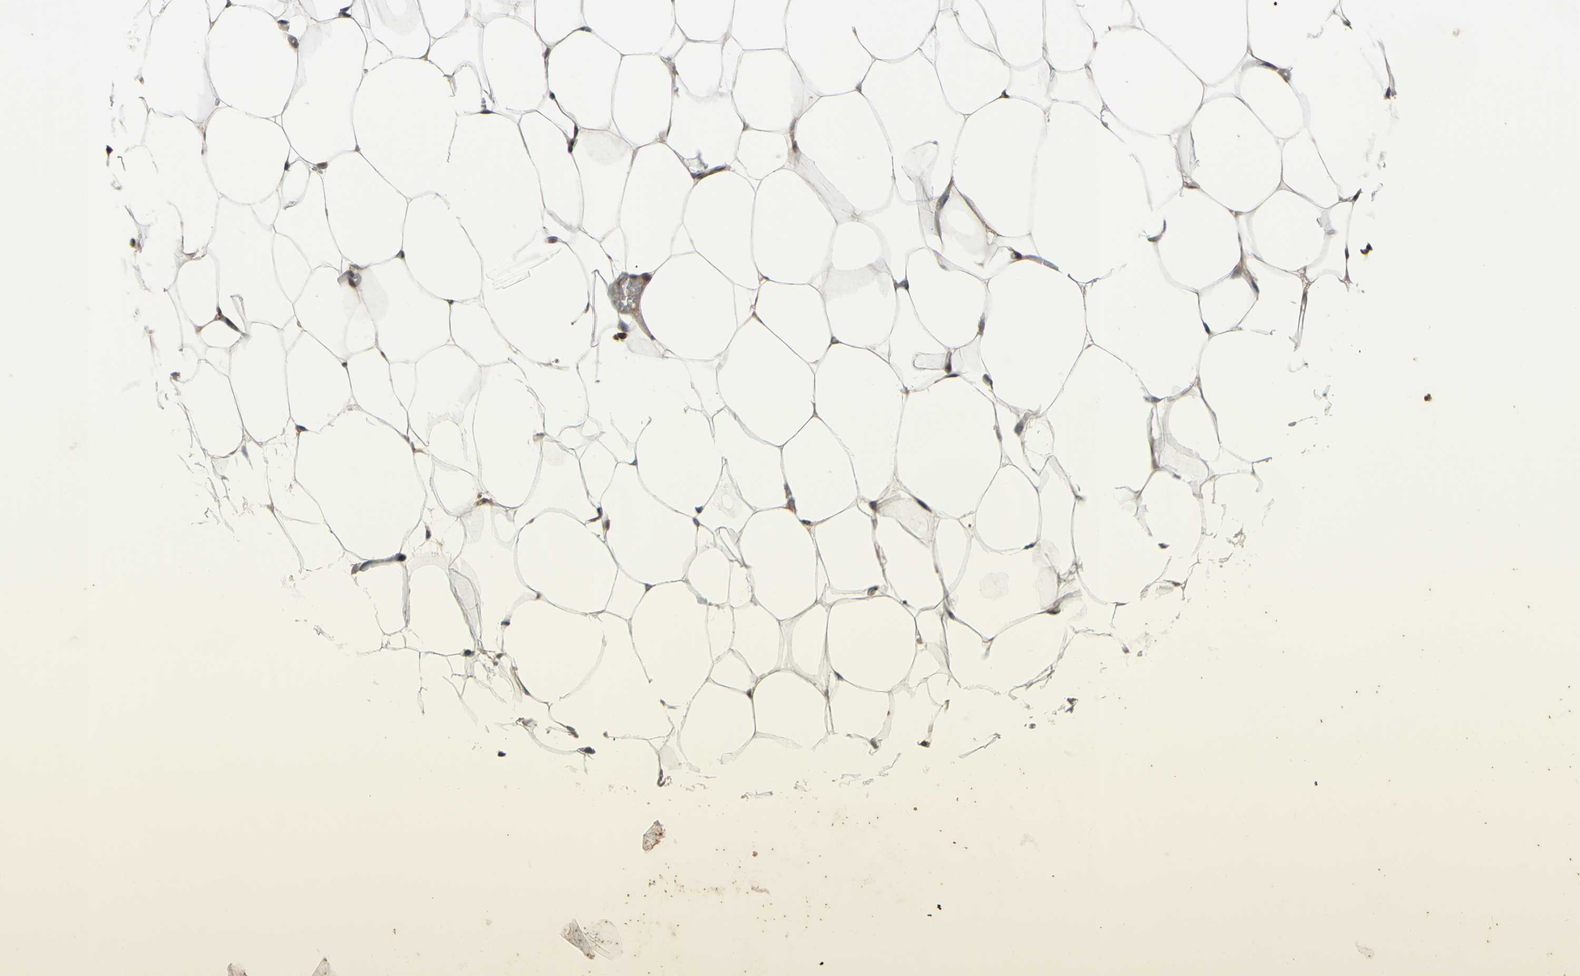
{"staining": {"intensity": "moderate", "quantity": "25%-75%", "location": "cytoplasmic/membranous"}, "tissue": "adipose tissue", "cell_type": "Adipocytes", "image_type": "normal", "snomed": [{"axis": "morphology", "description": "Normal tissue, NOS"}, {"axis": "topography", "description": "Breast"}, {"axis": "topography", "description": "Adipose tissue"}], "caption": "IHC staining of benign adipose tissue, which reveals medium levels of moderate cytoplasmic/membranous positivity in about 25%-75% of adipocytes indicating moderate cytoplasmic/membranous protein staining. The staining was performed using DAB (3,3'-diaminobenzidine) (brown) for protein detection and nuclei were counterstained in hematoxylin (blue).", "gene": "PLXNA2", "patient": {"sex": "female", "age": 25}}